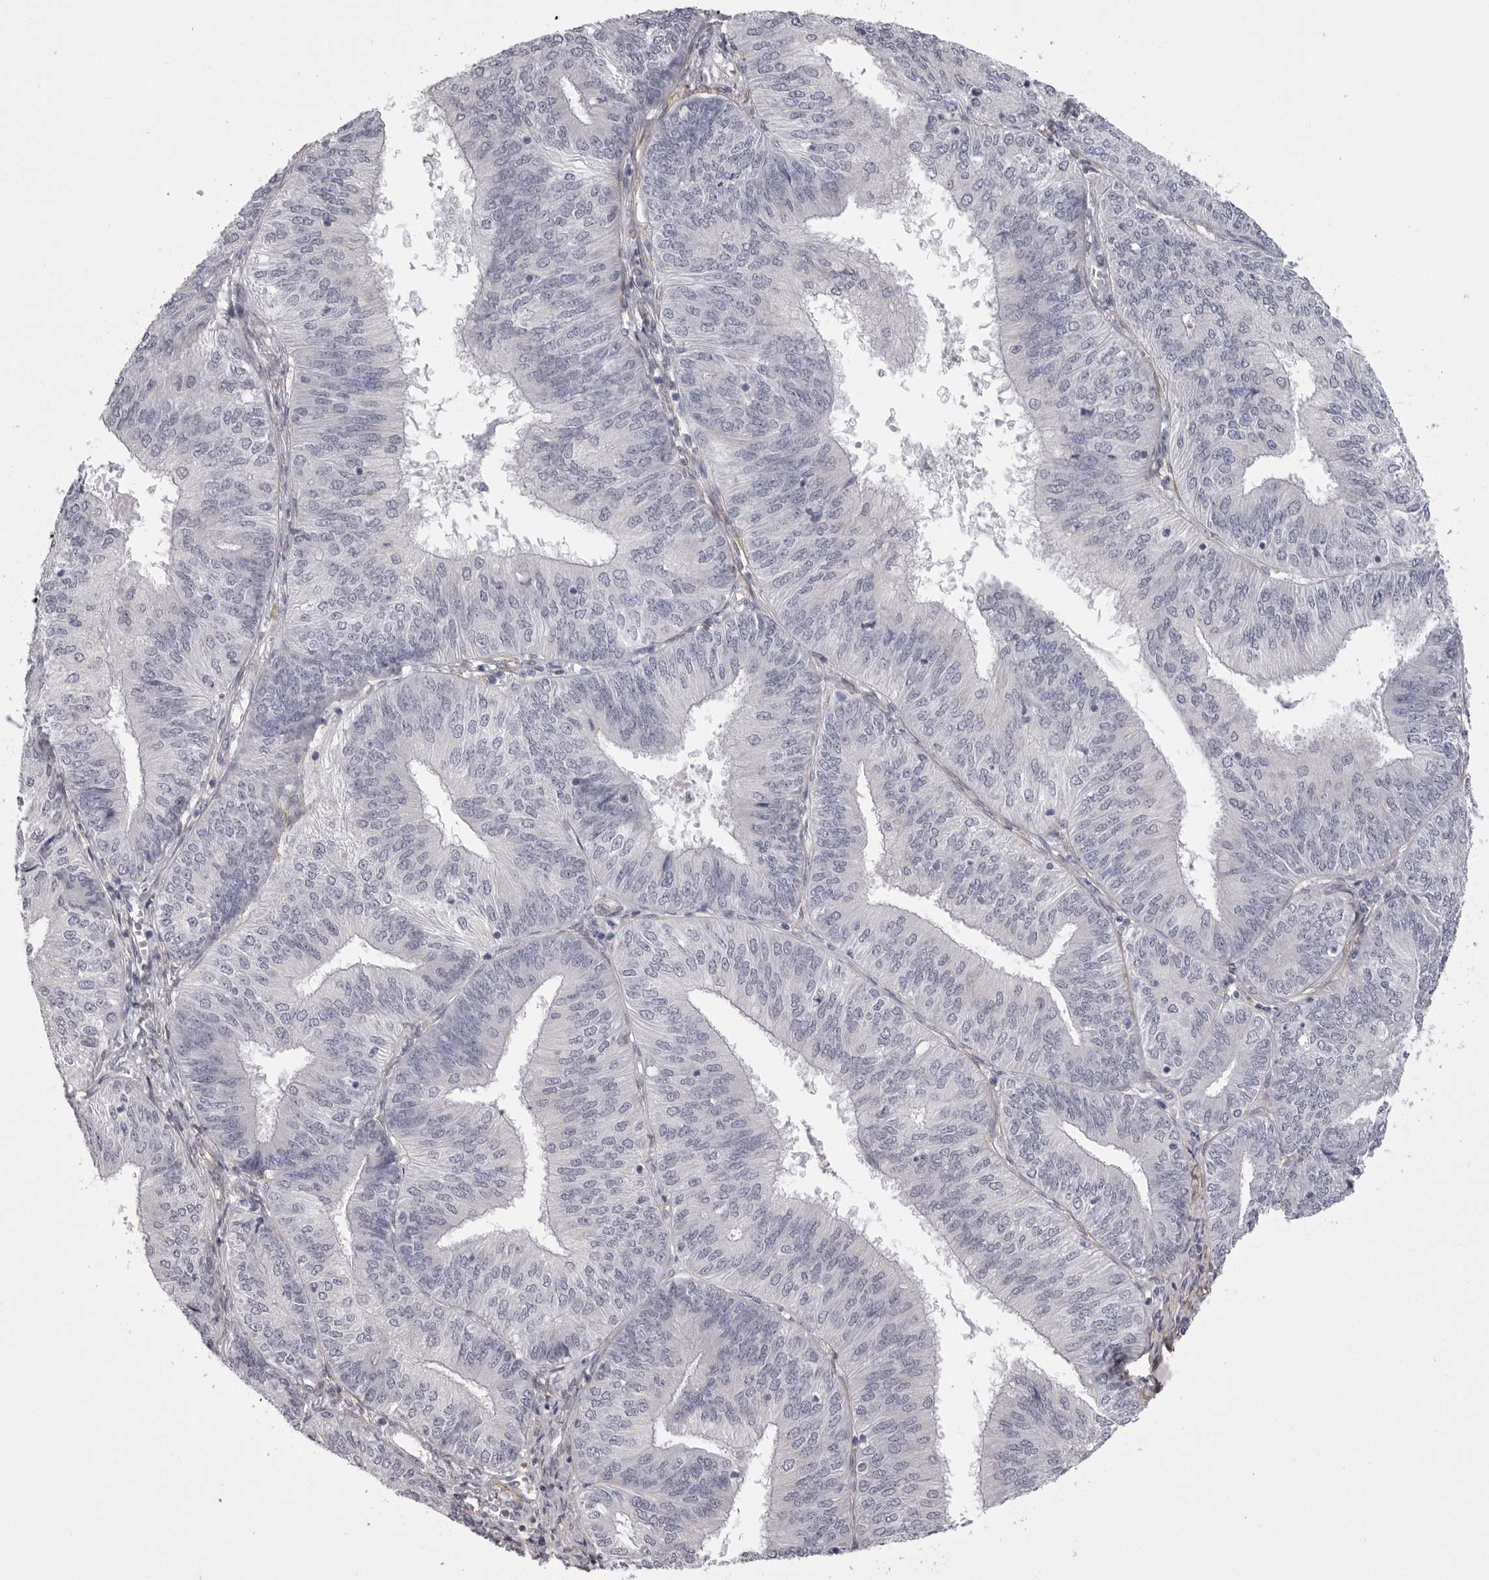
{"staining": {"intensity": "negative", "quantity": "none", "location": "none"}, "tissue": "endometrial cancer", "cell_type": "Tumor cells", "image_type": "cancer", "snomed": [{"axis": "morphology", "description": "Adenocarcinoma, NOS"}, {"axis": "topography", "description": "Endometrium"}], "caption": "Immunohistochemistry (IHC) photomicrograph of human endometrial cancer (adenocarcinoma) stained for a protein (brown), which exhibits no staining in tumor cells.", "gene": "AKAP12", "patient": {"sex": "female", "age": 58}}